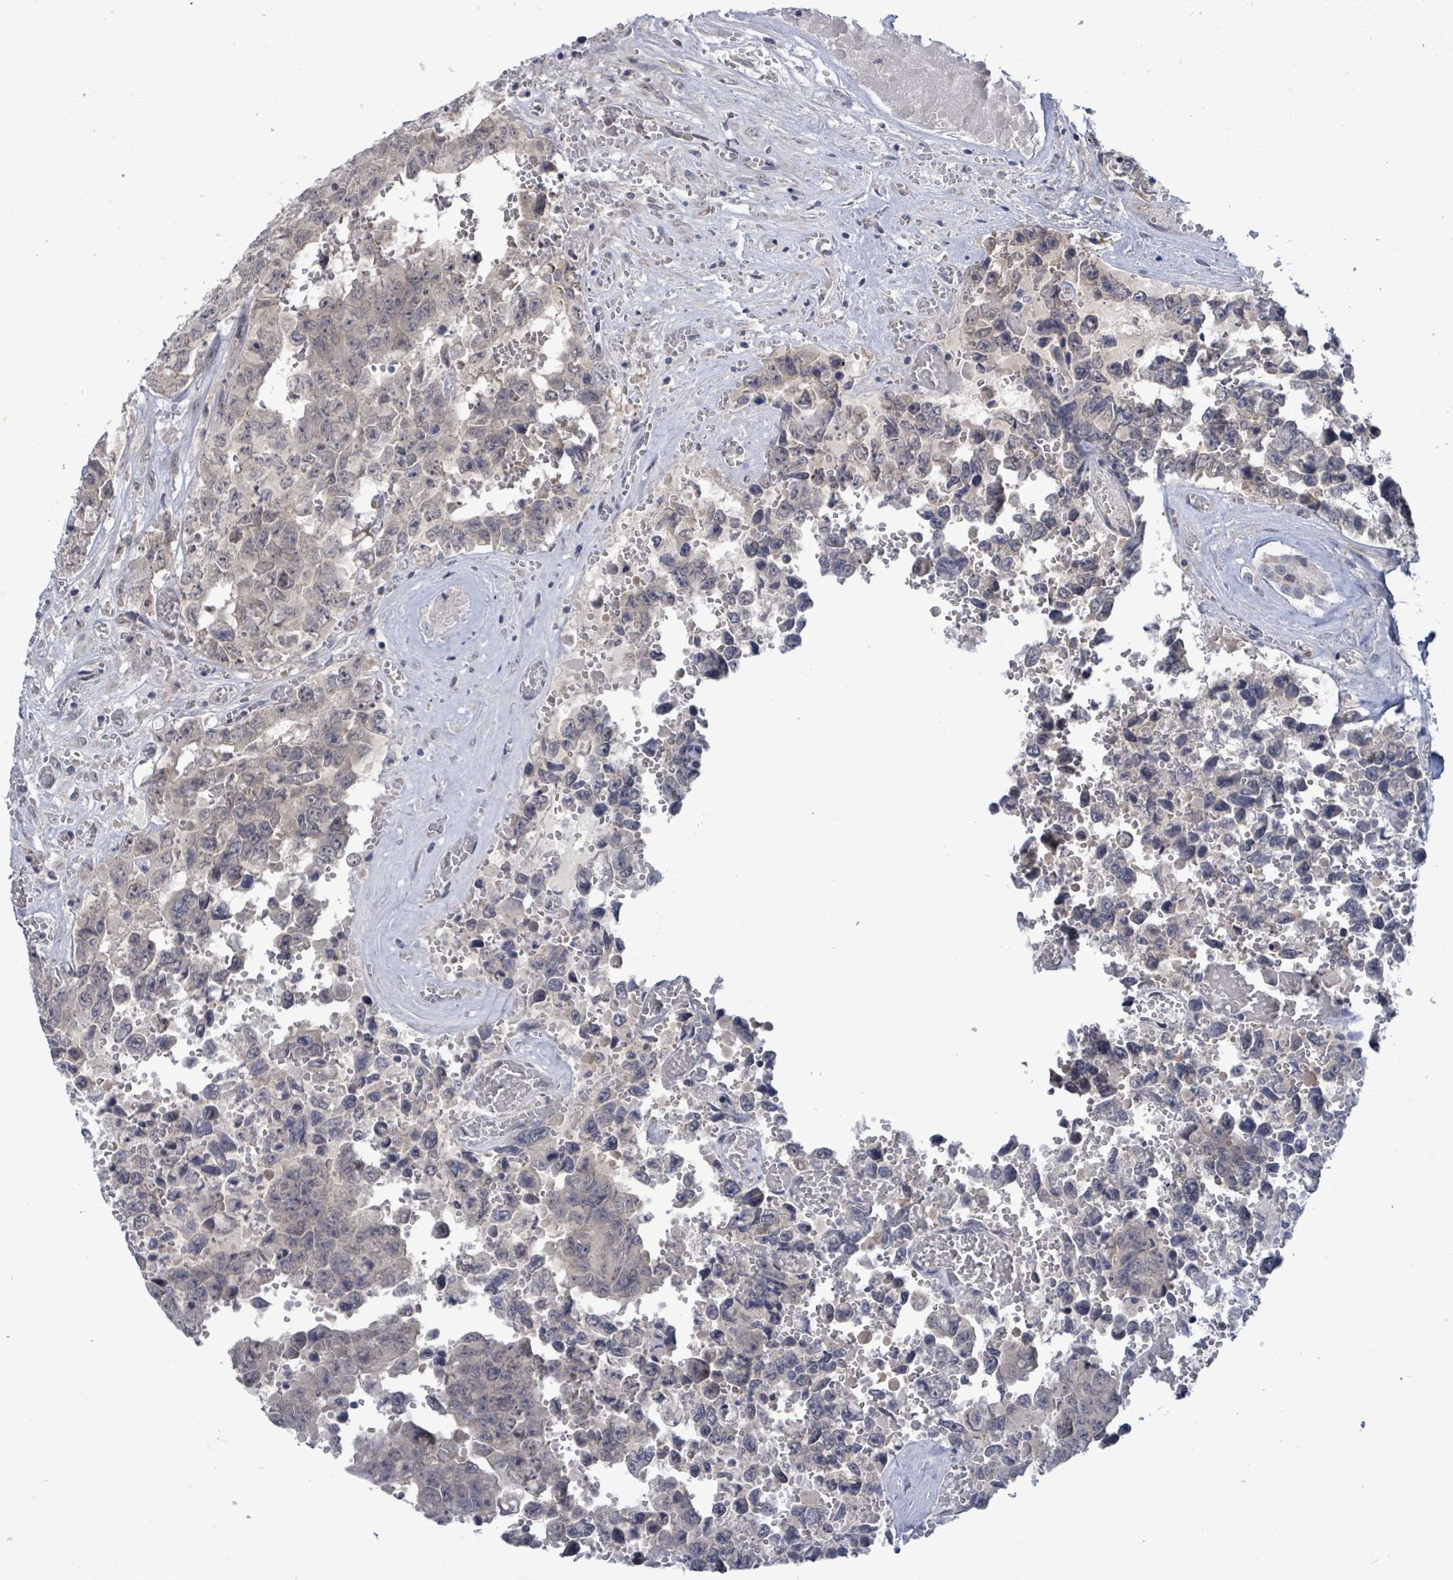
{"staining": {"intensity": "negative", "quantity": "none", "location": "none"}, "tissue": "testis cancer", "cell_type": "Tumor cells", "image_type": "cancer", "snomed": [{"axis": "morphology", "description": "Normal tissue, NOS"}, {"axis": "morphology", "description": "Carcinoma, Embryonal, NOS"}, {"axis": "topography", "description": "Testis"}, {"axis": "topography", "description": "Epididymis"}], "caption": "Human testis embryonal carcinoma stained for a protein using IHC displays no positivity in tumor cells.", "gene": "COQ10B", "patient": {"sex": "male", "age": 25}}